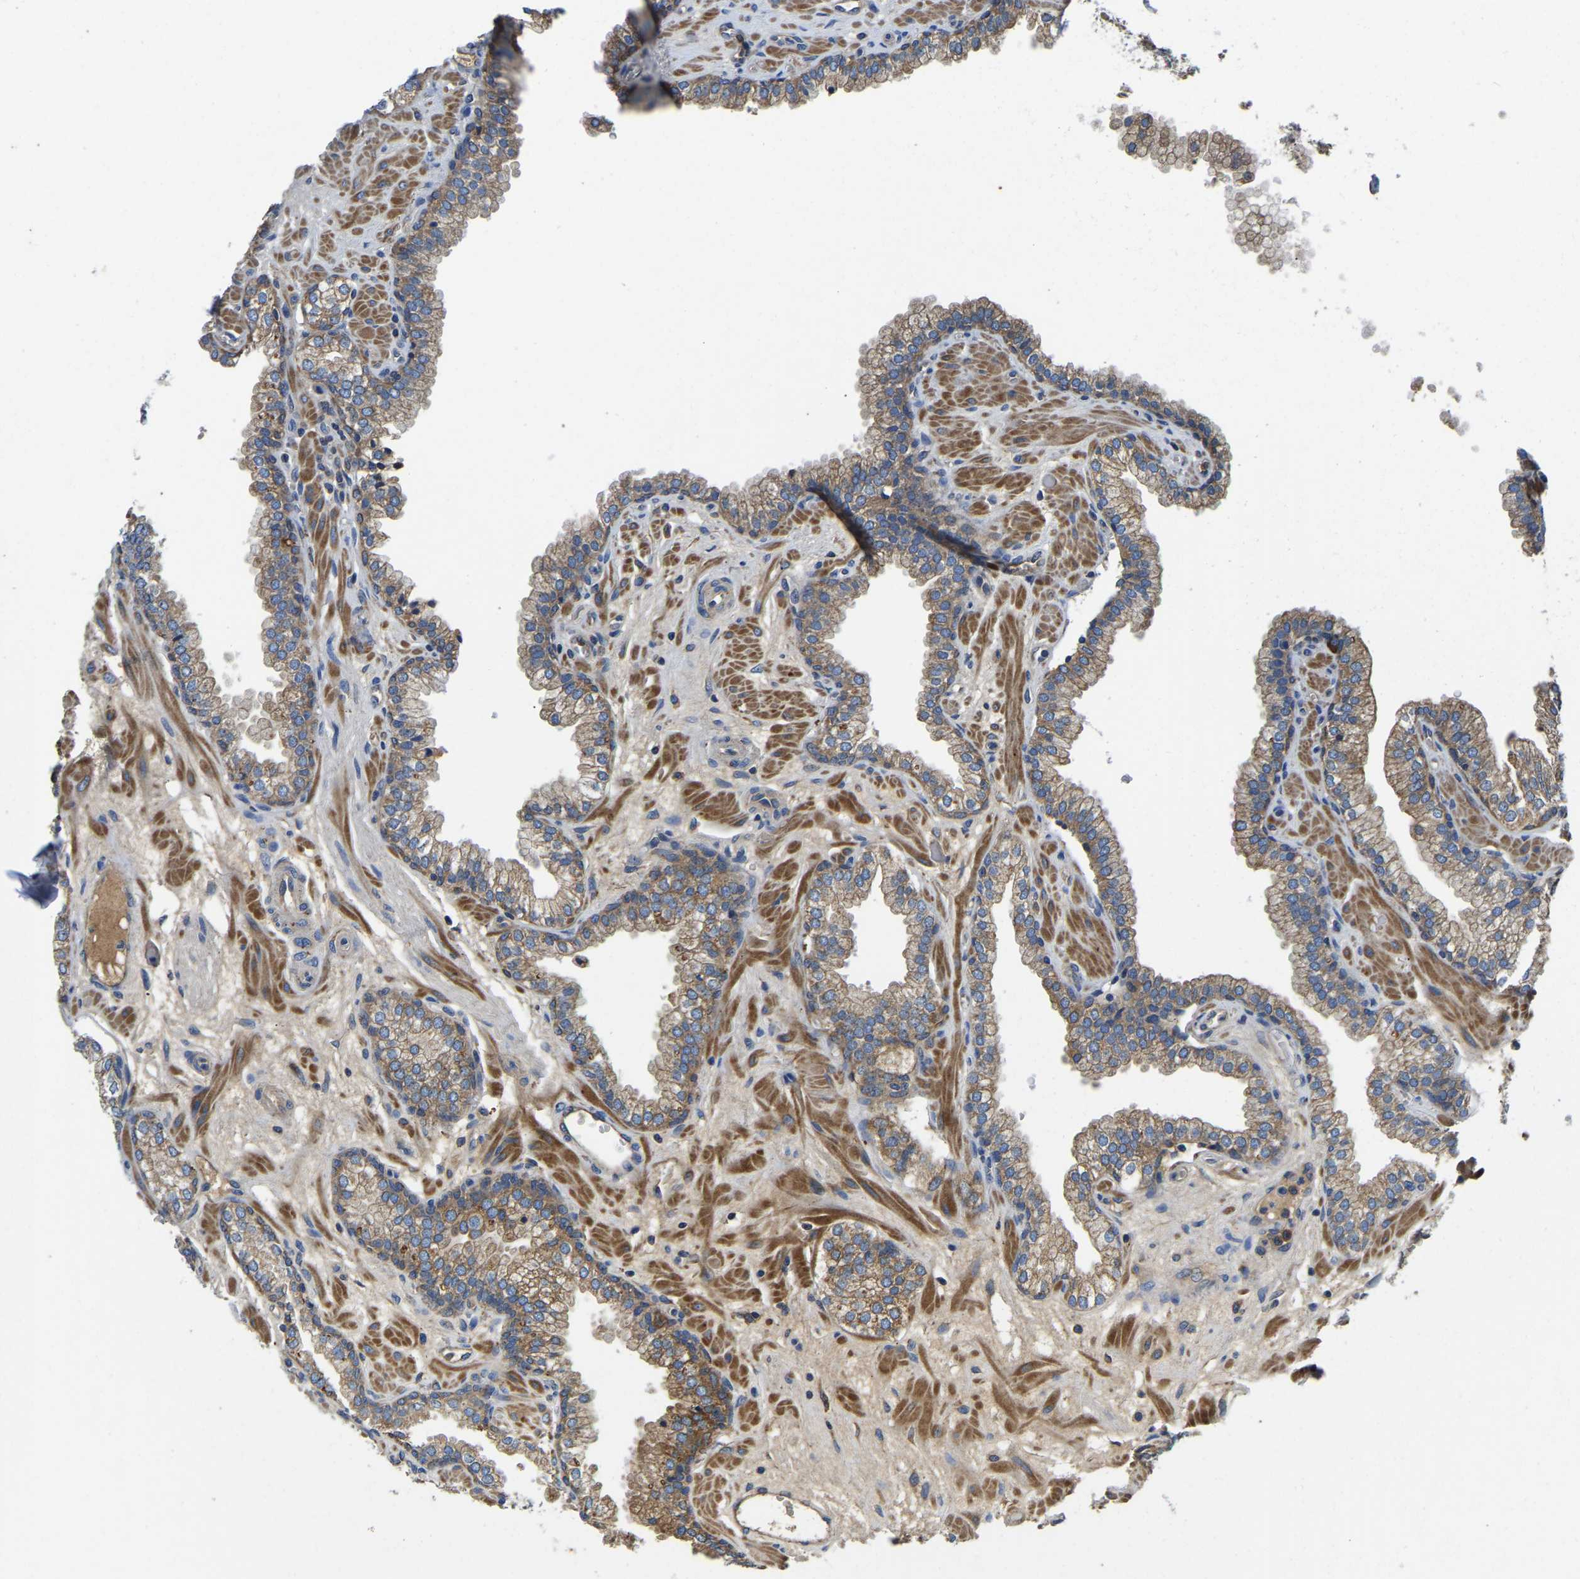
{"staining": {"intensity": "moderate", "quantity": "25%-75%", "location": "cytoplasmic/membranous"}, "tissue": "prostate", "cell_type": "Glandular cells", "image_type": "normal", "snomed": [{"axis": "morphology", "description": "Normal tissue, NOS"}, {"axis": "morphology", "description": "Urothelial carcinoma, Low grade"}, {"axis": "topography", "description": "Urinary bladder"}, {"axis": "topography", "description": "Prostate"}], "caption": "Moderate cytoplasmic/membranous positivity for a protein is appreciated in about 25%-75% of glandular cells of normal prostate using immunohistochemistry.", "gene": "STAT2", "patient": {"sex": "male", "age": 60}}